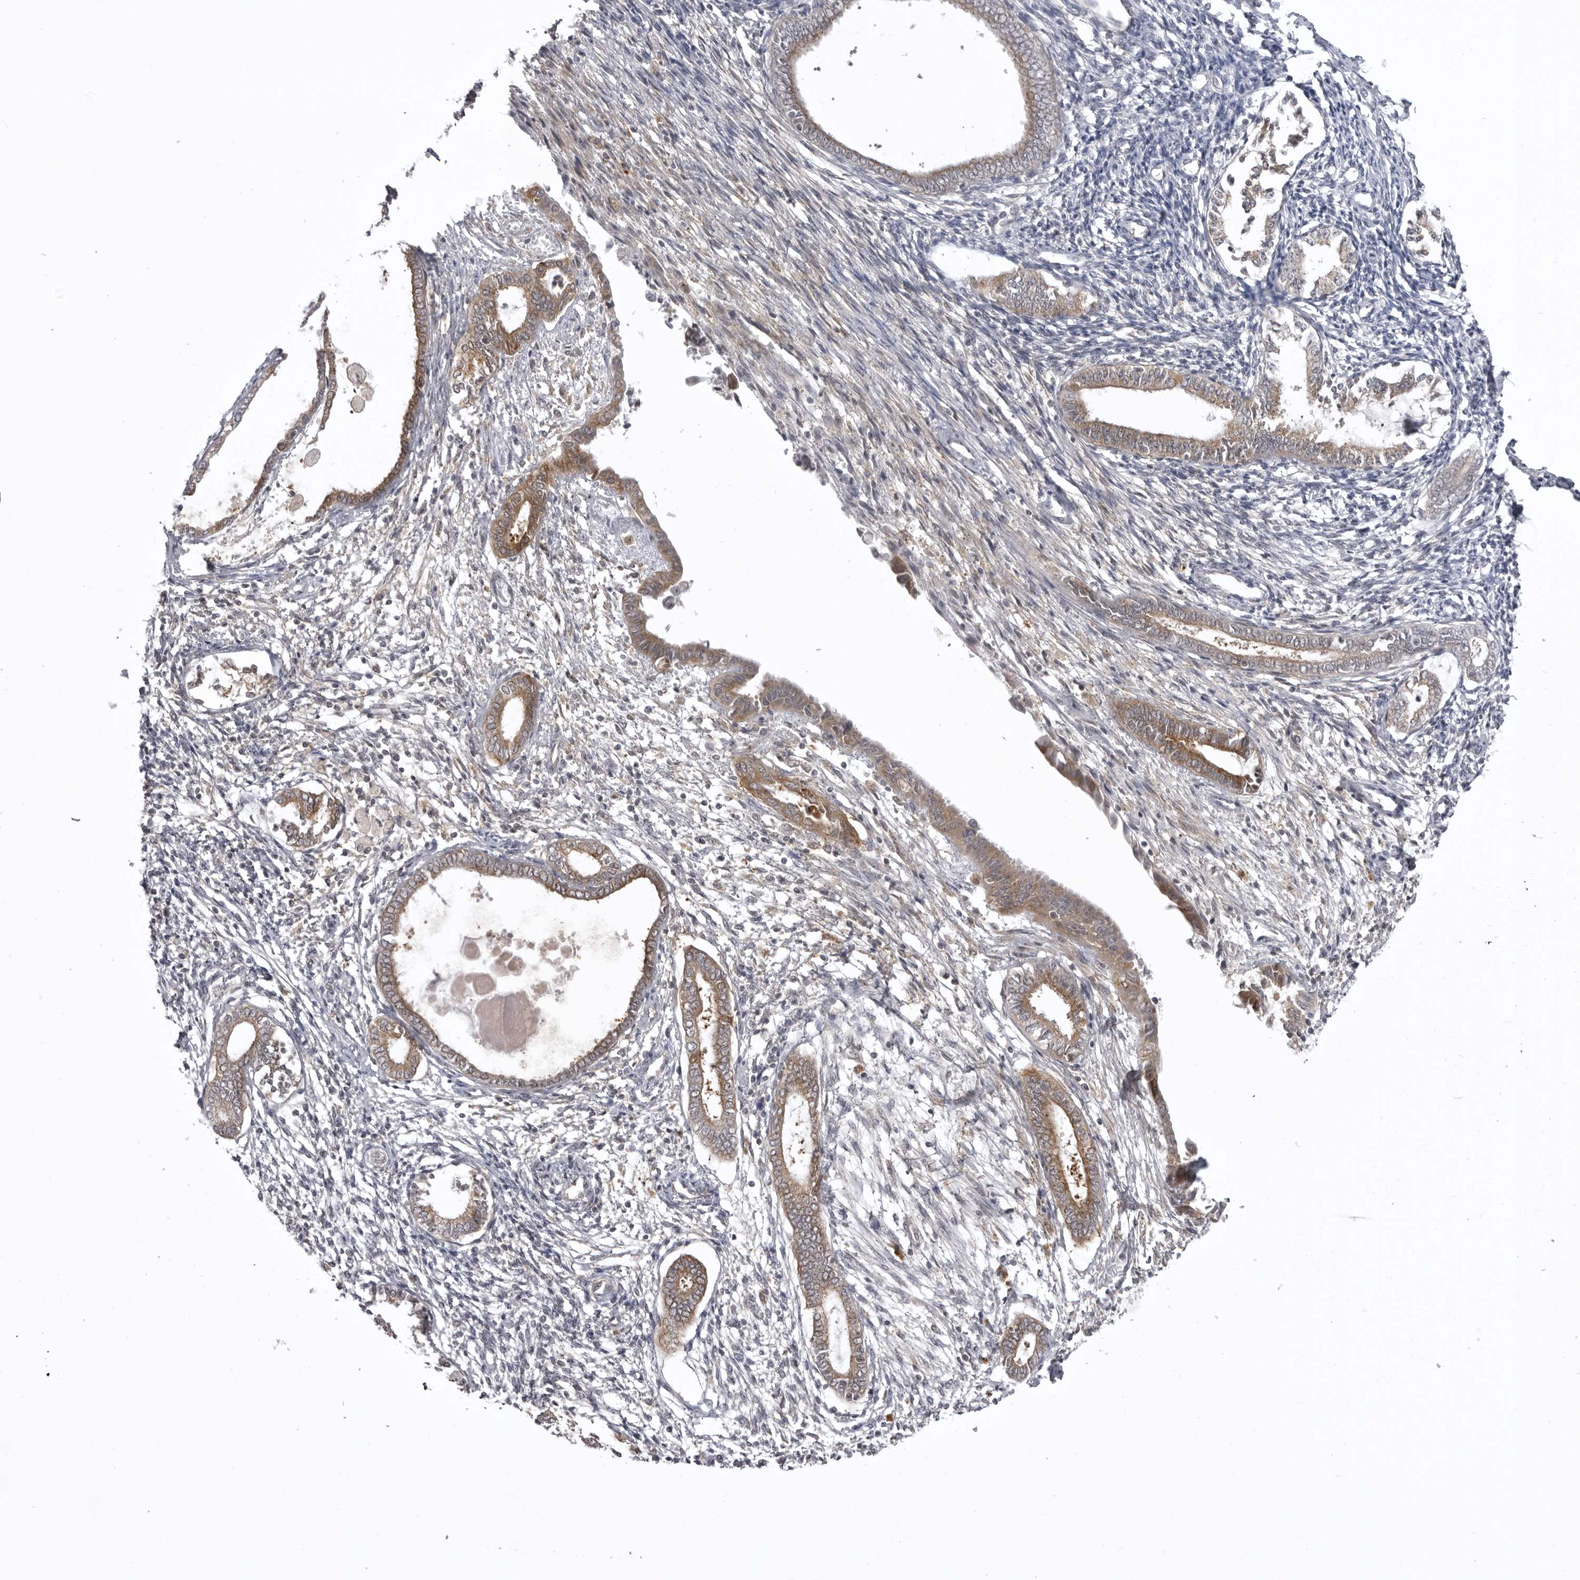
{"staining": {"intensity": "negative", "quantity": "none", "location": "none"}, "tissue": "endometrium", "cell_type": "Cells in endometrial stroma", "image_type": "normal", "snomed": [{"axis": "morphology", "description": "Normal tissue, NOS"}, {"axis": "topography", "description": "Endometrium"}], "caption": "Cells in endometrial stroma are negative for brown protein staining in benign endometrium. The staining is performed using DAB (3,3'-diaminobenzidine) brown chromogen with nuclei counter-stained in using hematoxylin.", "gene": "USP43", "patient": {"sex": "female", "age": 56}}